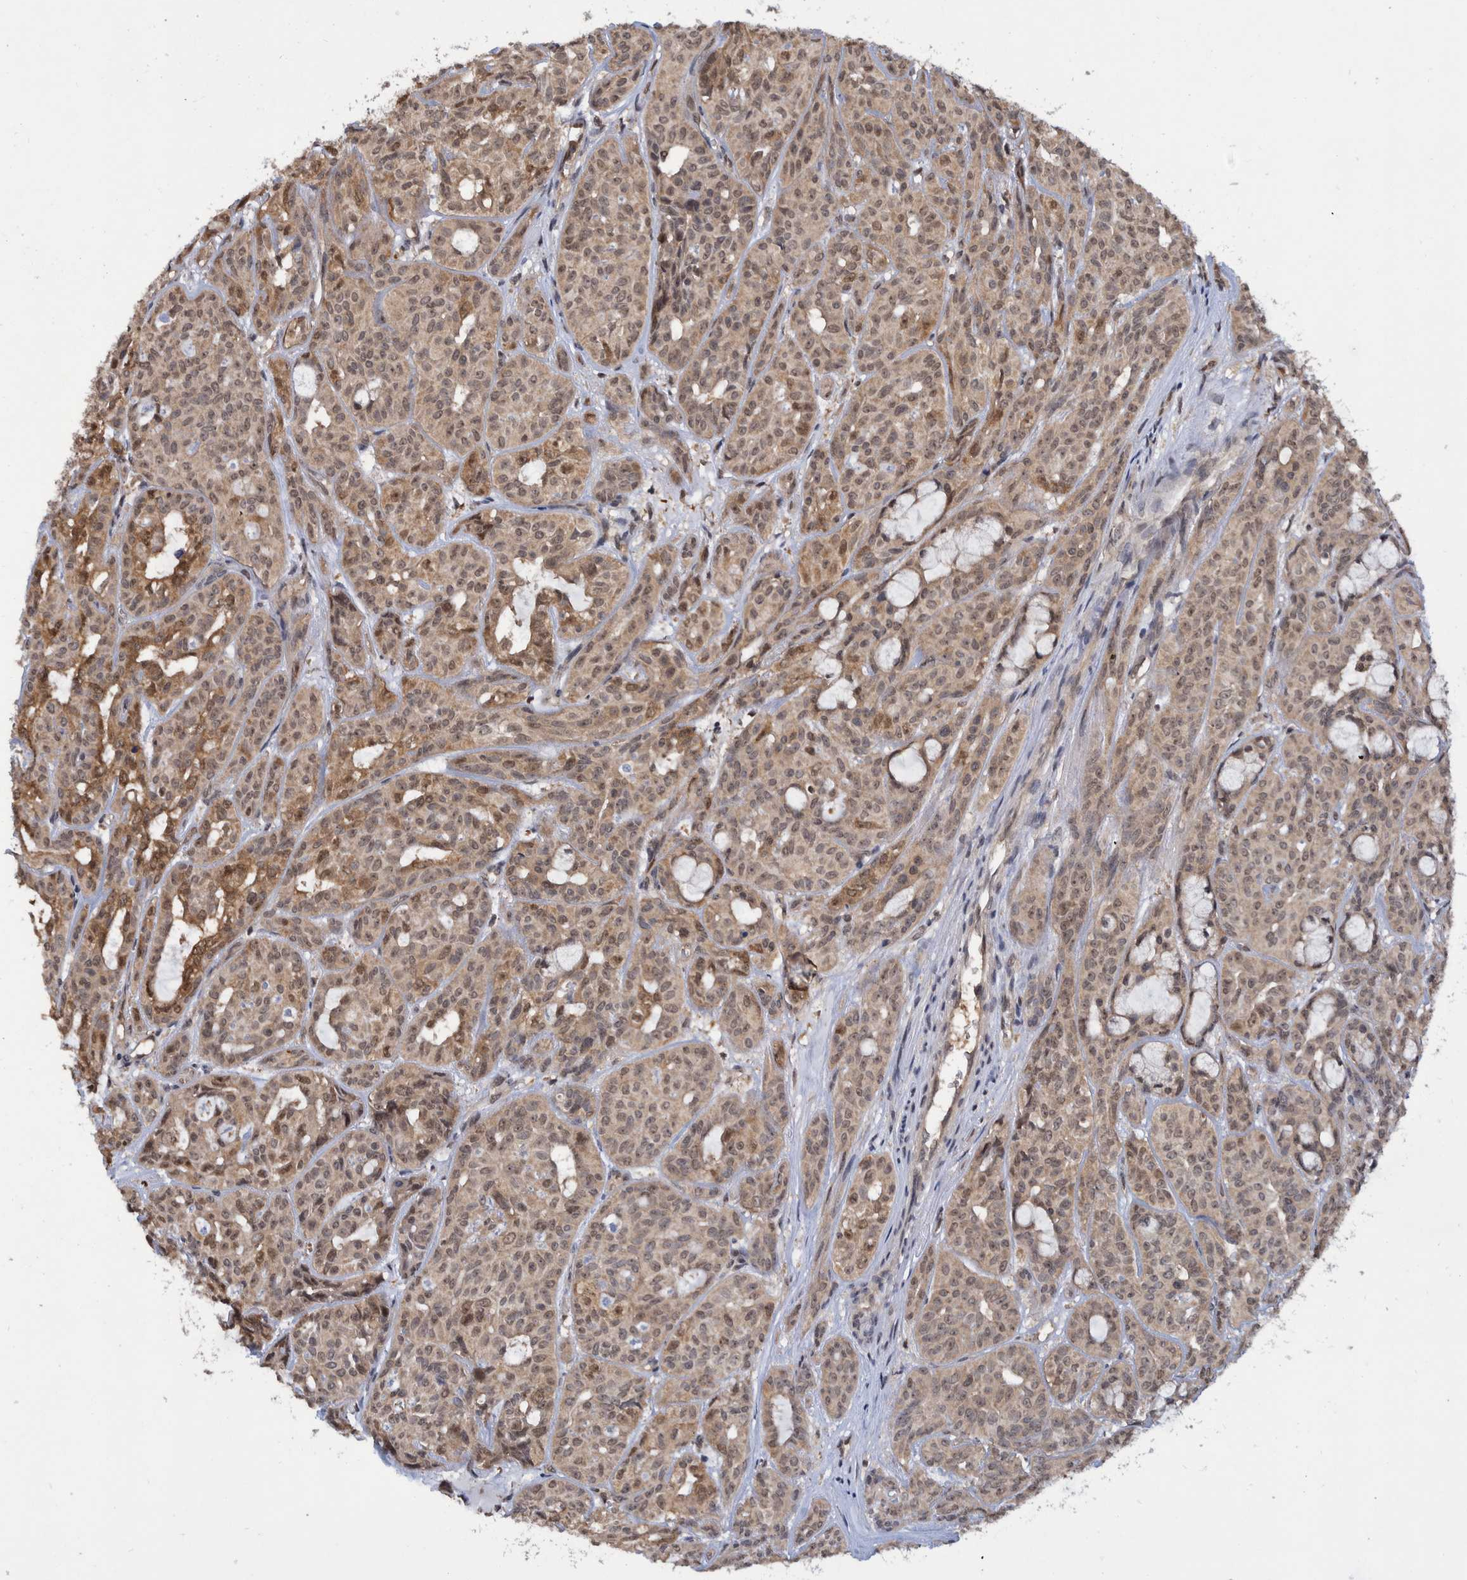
{"staining": {"intensity": "moderate", "quantity": ">75%", "location": "cytoplasmic/membranous,nuclear"}, "tissue": "head and neck cancer", "cell_type": "Tumor cells", "image_type": "cancer", "snomed": [{"axis": "morphology", "description": "Adenocarcinoma, NOS"}, {"axis": "topography", "description": "Salivary gland, NOS"}, {"axis": "topography", "description": "Head-Neck"}], "caption": "IHC of head and neck adenocarcinoma shows medium levels of moderate cytoplasmic/membranous and nuclear positivity in about >75% of tumor cells.", "gene": "PLPBP", "patient": {"sex": "female", "age": 76}}